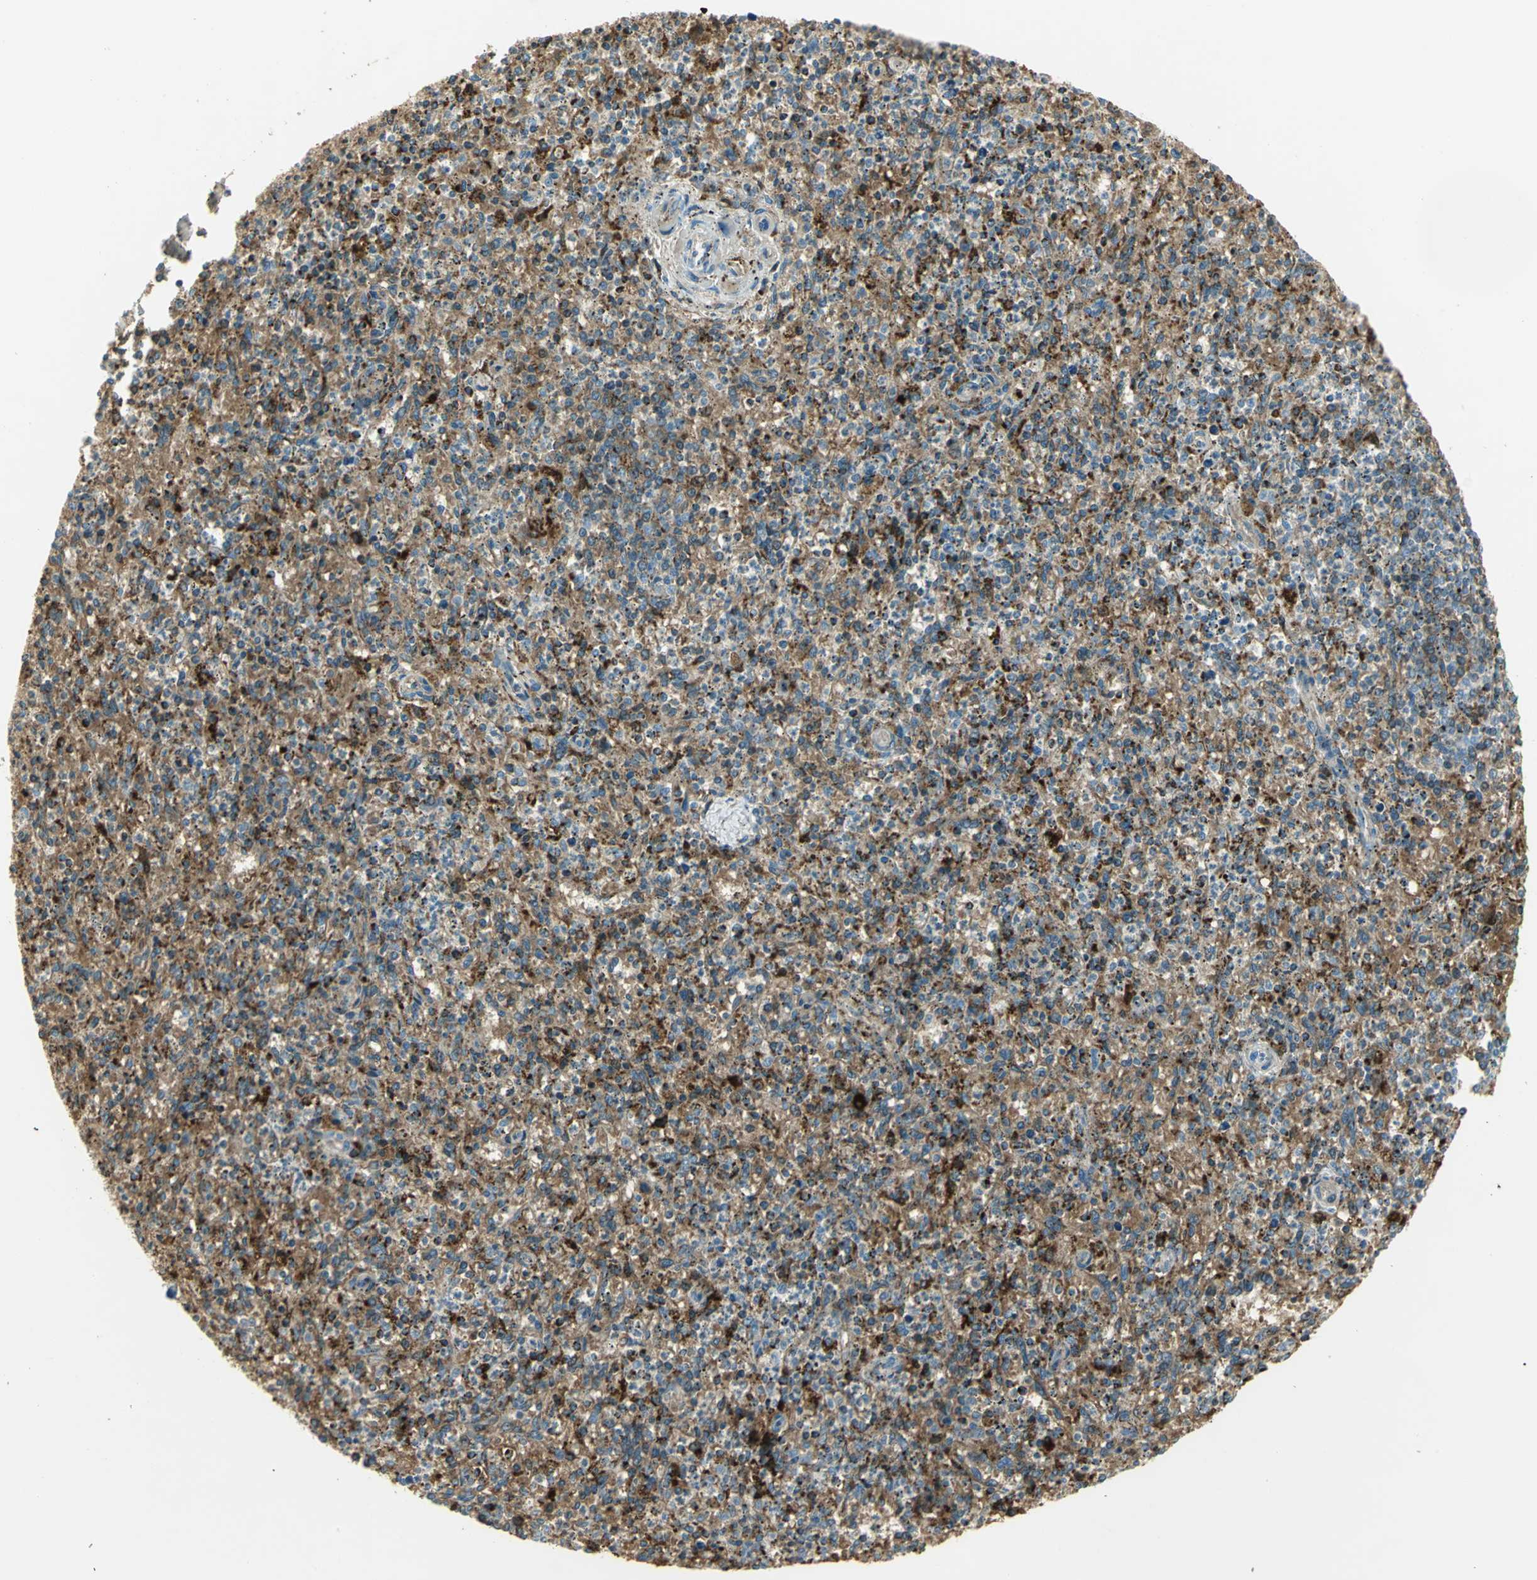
{"staining": {"intensity": "strong", "quantity": ">75%", "location": "cytoplasmic/membranous"}, "tissue": "spleen", "cell_type": "Cells in red pulp", "image_type": "normal", "snomed": [{"axis": "morphology", "description": "Normal tissue, NOS"}, {"axis": "topography", "description": "Spleen"}], "caption": "A micrograph showing strong cytoplasmic/membranous expression in approximately >75% of cells in red pulp in benign spleen, as visualized by brown immunohistochemical staining.", "gene": "ARSA", "patient": {"sex": "male", "age": 72}}